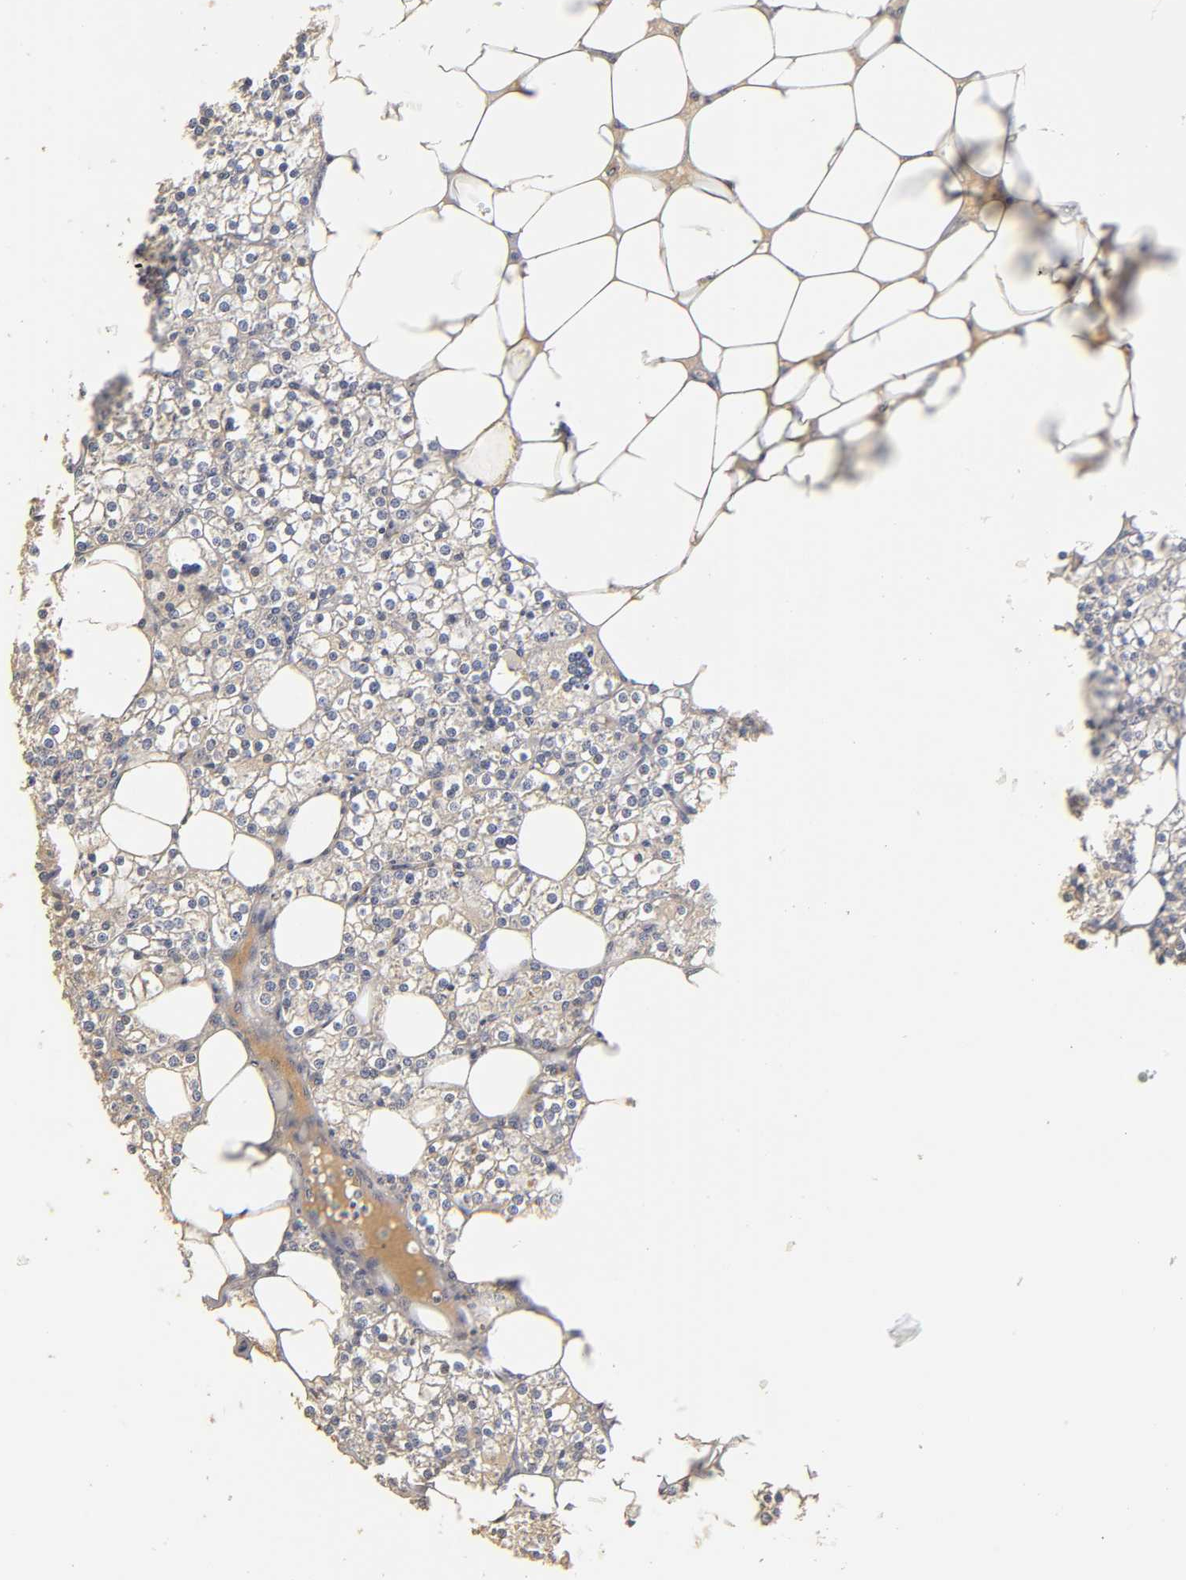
{"staining": {"intensity": "weak", "quantity": ">75%", "location": "cytoplasmic/membranous"}, "tissue": "parathyroid gland", "cell_type": "Glandular cells", "image_type": "normal", "snomed": [{"axis": "morphology", "description": "Normal tissue, NOS"}, {"axis": "topography", "description": "Parathyroid gland"}], "caption": "Benign parathyroid gland shows weak cytoplasmic/membranous expression in about >75% of glandular cells, visualized by immunohistochemistry. The staining was performed using DAB, with brown indicating positive protein expression. Nuclei are stained blue with hematoxylin.", "gene": "LAMB1", "patient": {"sex": "female", "age": 63}}